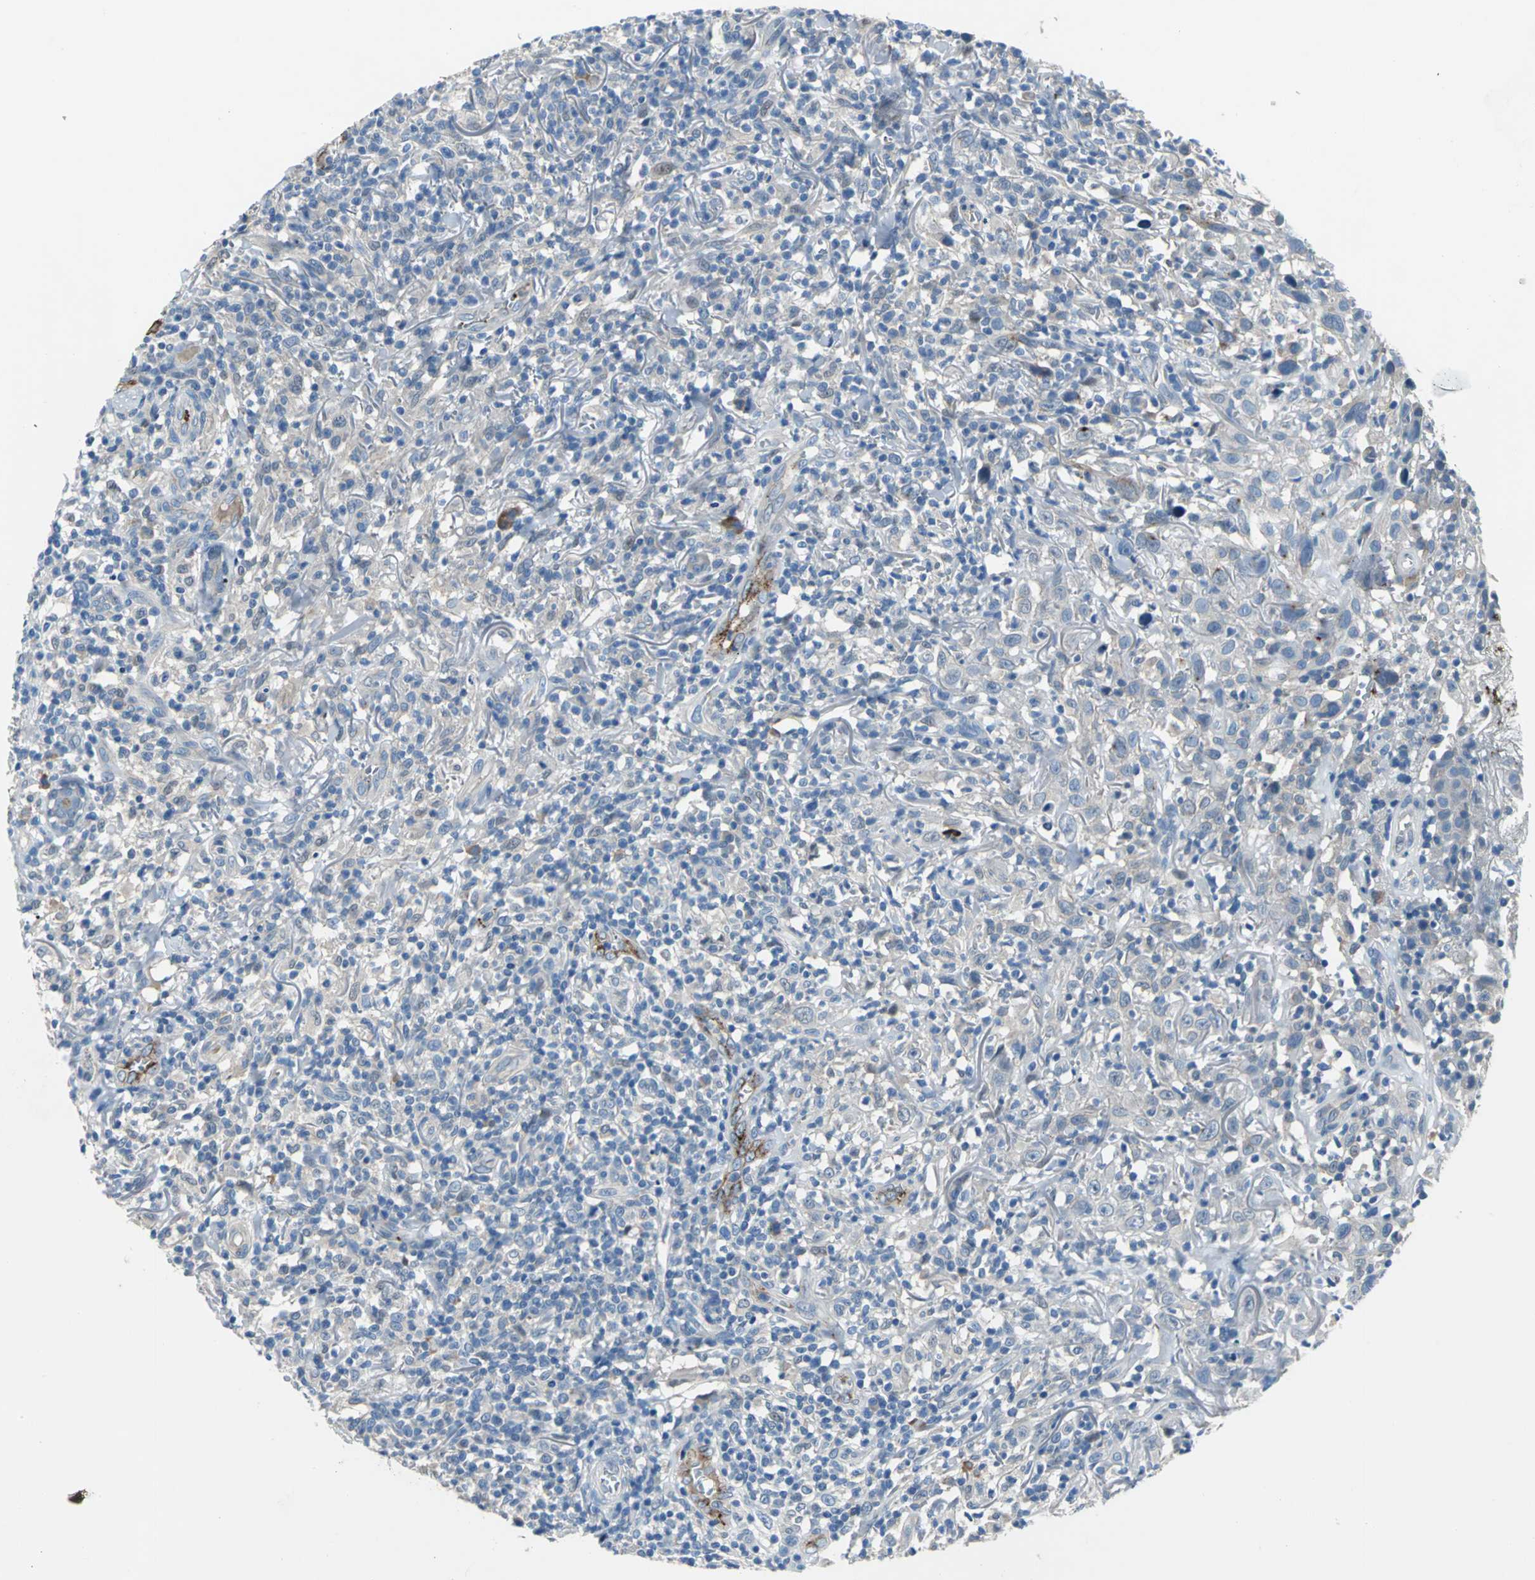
{"staining": {"intensity": "negative", "quantity": "none", "location": "none"}, "tissue": "thyroid cancer", "cell_type": "Tumor cells", "image_type": "cancer", "snomed": [{"axis": "morphology", "description": "Carcinoma, NOS"}, {"axis": "topography", "description": "Thyroid gland"}], "caption": "Immunohistochemistry (IHC) of human thyroid cancer demonstrates no expression in tumor cells. Brightfield microscopy of immunohistochemistry (IHC) stained with DAB (brown) and hematoxylin (blue), captured at high magnification.", "gene": "SELP", "patient": {"sex": "female", "age": 77}}